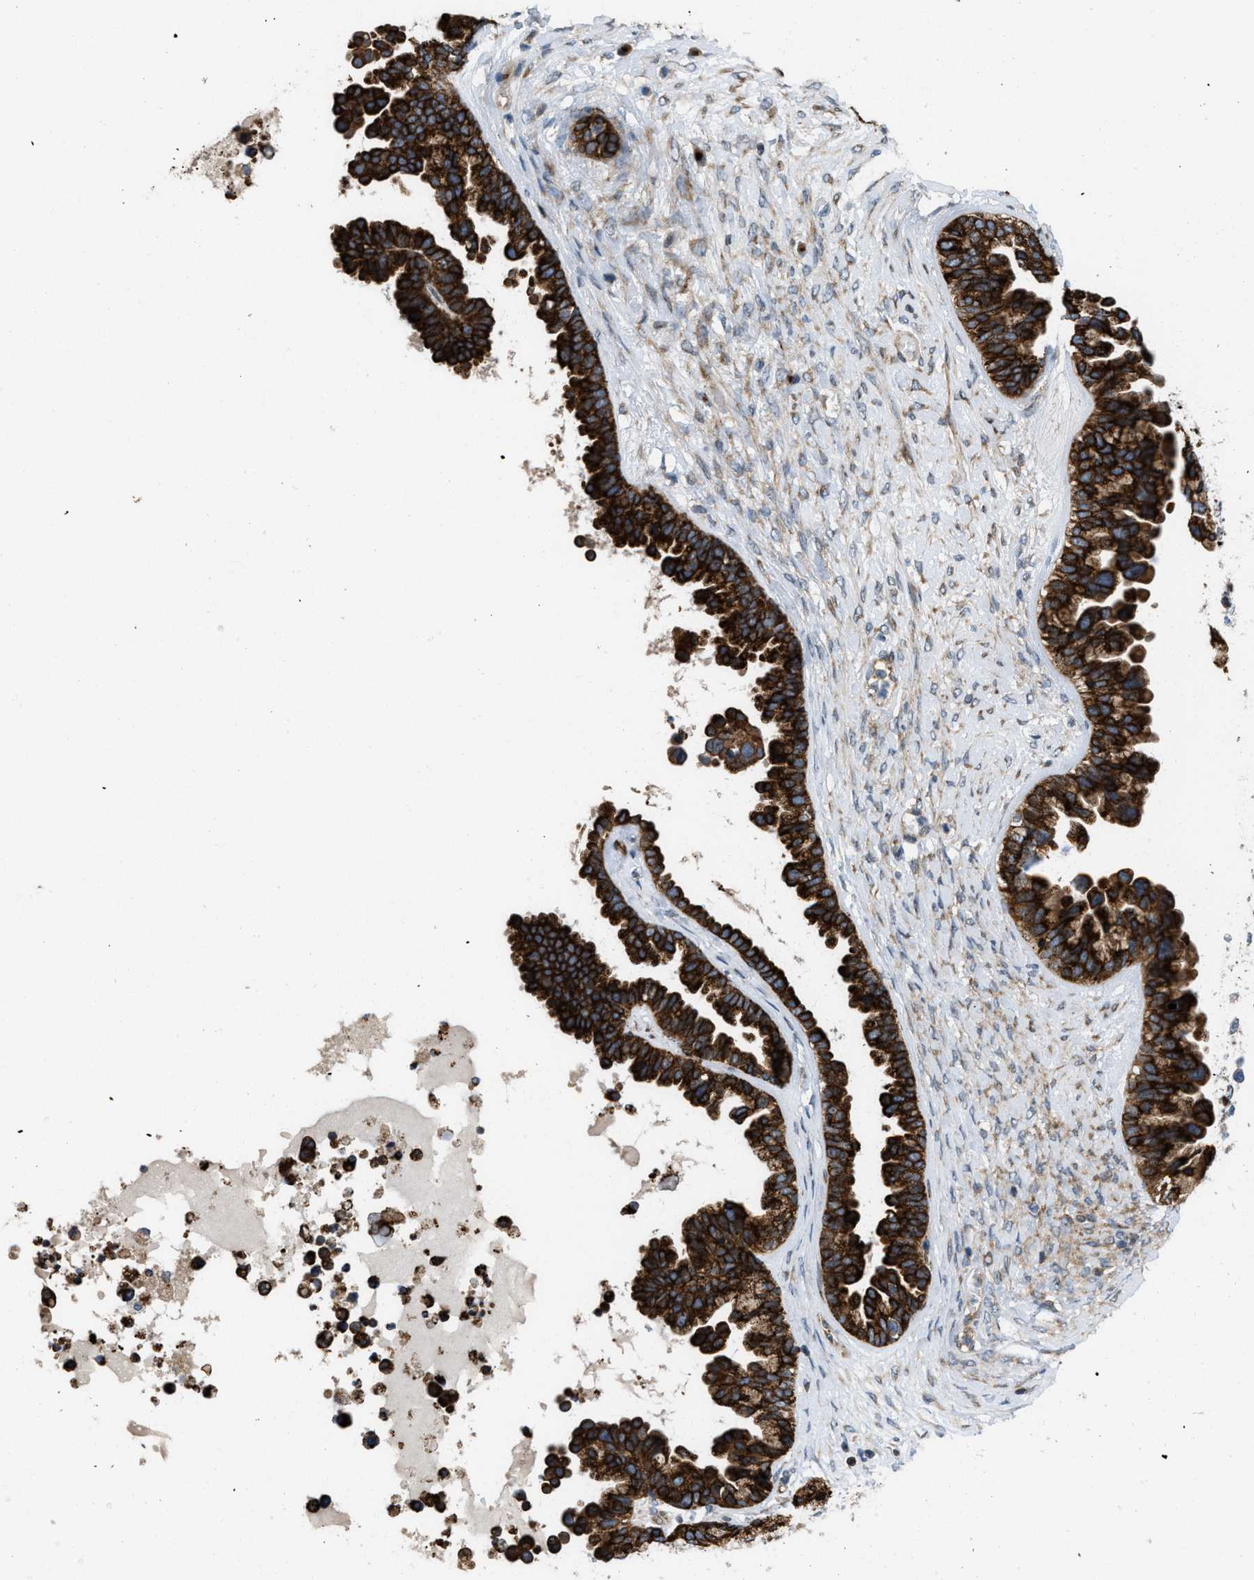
{"staining": {"intensity": "strong", "quantity": ">75%", "location": "cytoplasmic/membranous"}, "tissue": "ovarian cancer", "cell_type": "Tumor cells", "image_type": "cancer", "snomed": [{"axis": "morphology", "description": "Cystadenocarcinoma, serous, NOS"}, {"axis": "topography", "description": "Ovary"}], "caption": "DAB immunohistochemical staining of ovarian cancer (serous cystadenocarcinoma) displays strong cytoplasmic/membranous protein staining in approximately >75% of tumor cells.", "gene": "DIPK1A", "patient": {"sex": "female", "age": 56}}